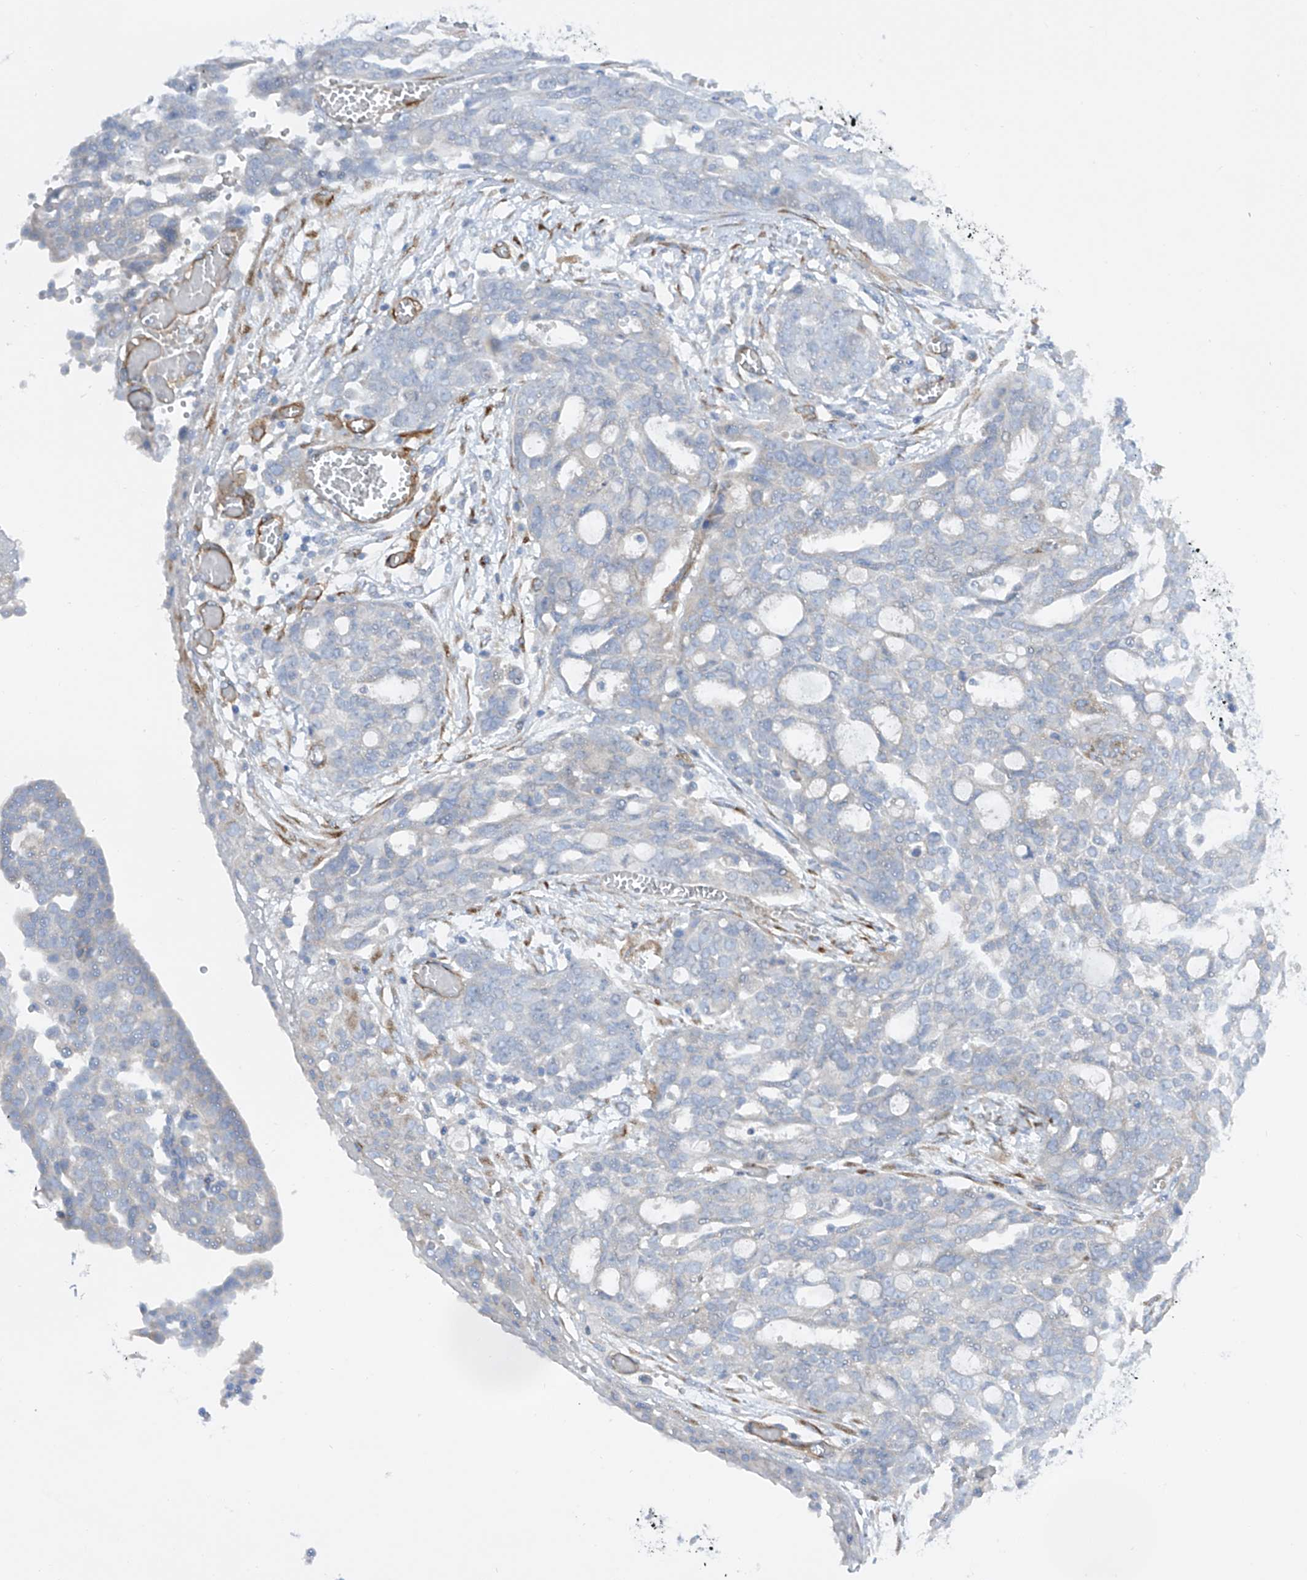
{"staining": {"intensity": "negative", "quantity": "none", "location": "none"}, "tissue": "ovarian cancer", "cell_type": "Tumor cells", "image_type": "cancer", "snomed": [{"axis": "morphology", "description": "Cystadenocarcinoma, serous, NOS"}, {"axis": "topography", "description": "Soft tissue"}, {"axis": "topography", "description": "Ovary"}], "caption": "Ovarian serous cystadenocarcinoma was stained to show a protein in brown. There is no significant staining in tumor cells.", "gene": "LCA5", "patient": {"sex": "female", "age": 57}}